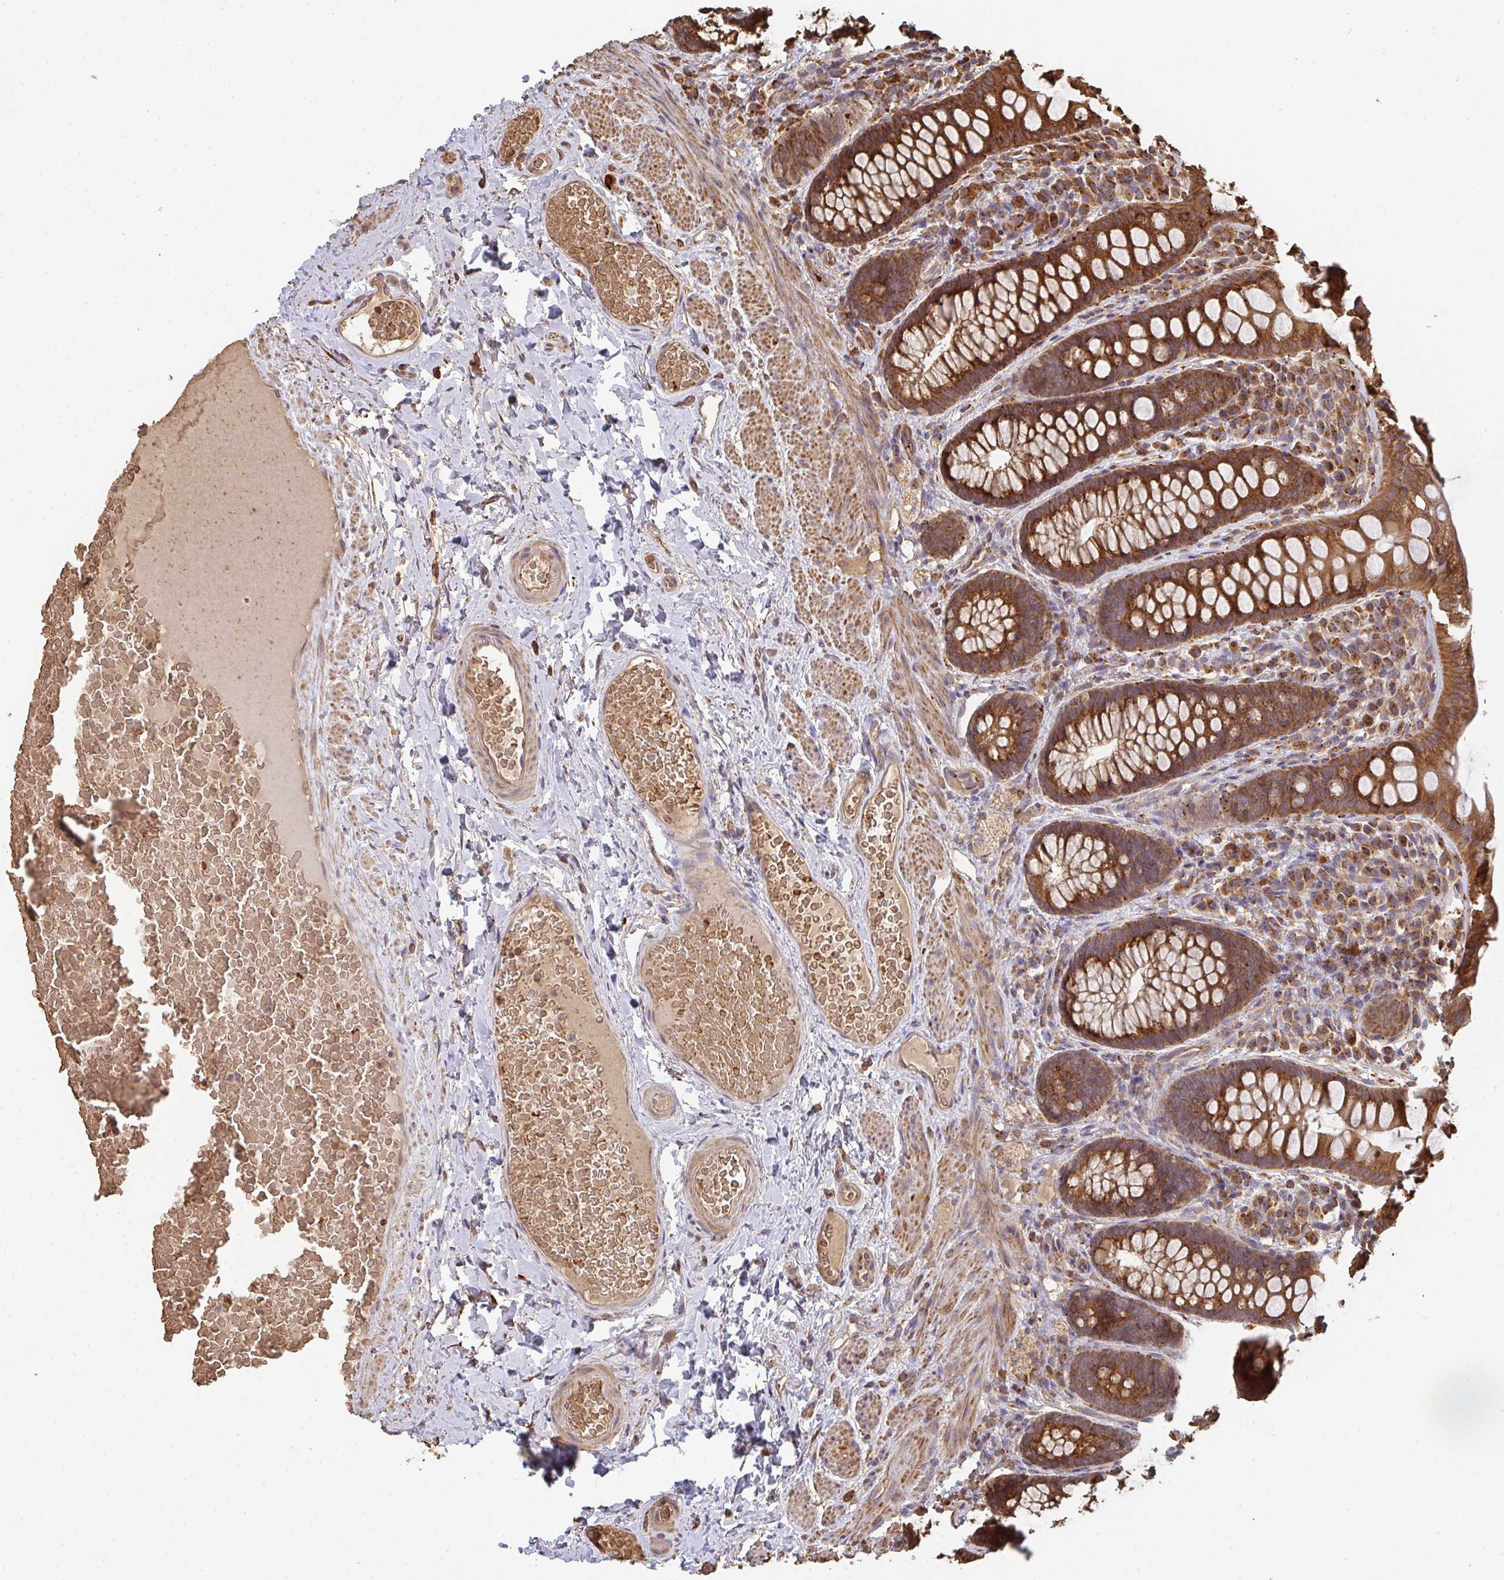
{"staining": {"intensity": "moderate", "quantity": ">75%", "location": "cytoplasmic/membranous"}, "tissue": "rectum", "cell_type": "Glandular cells", "image_type": "normal", "snomed": [{"axis": "morphology", "description": "Normal tissue, NOS"}, {"axis": "topography", "description": "Rectum"}], "caption": "Immunohistochemical staining of benign human rectum reveals >75% levels of moderate cytoplasmic/membranous protein expression in about >75% of glandular cells.", "gene": "POLG", "patient": {"sex": "female", "age": 69}}